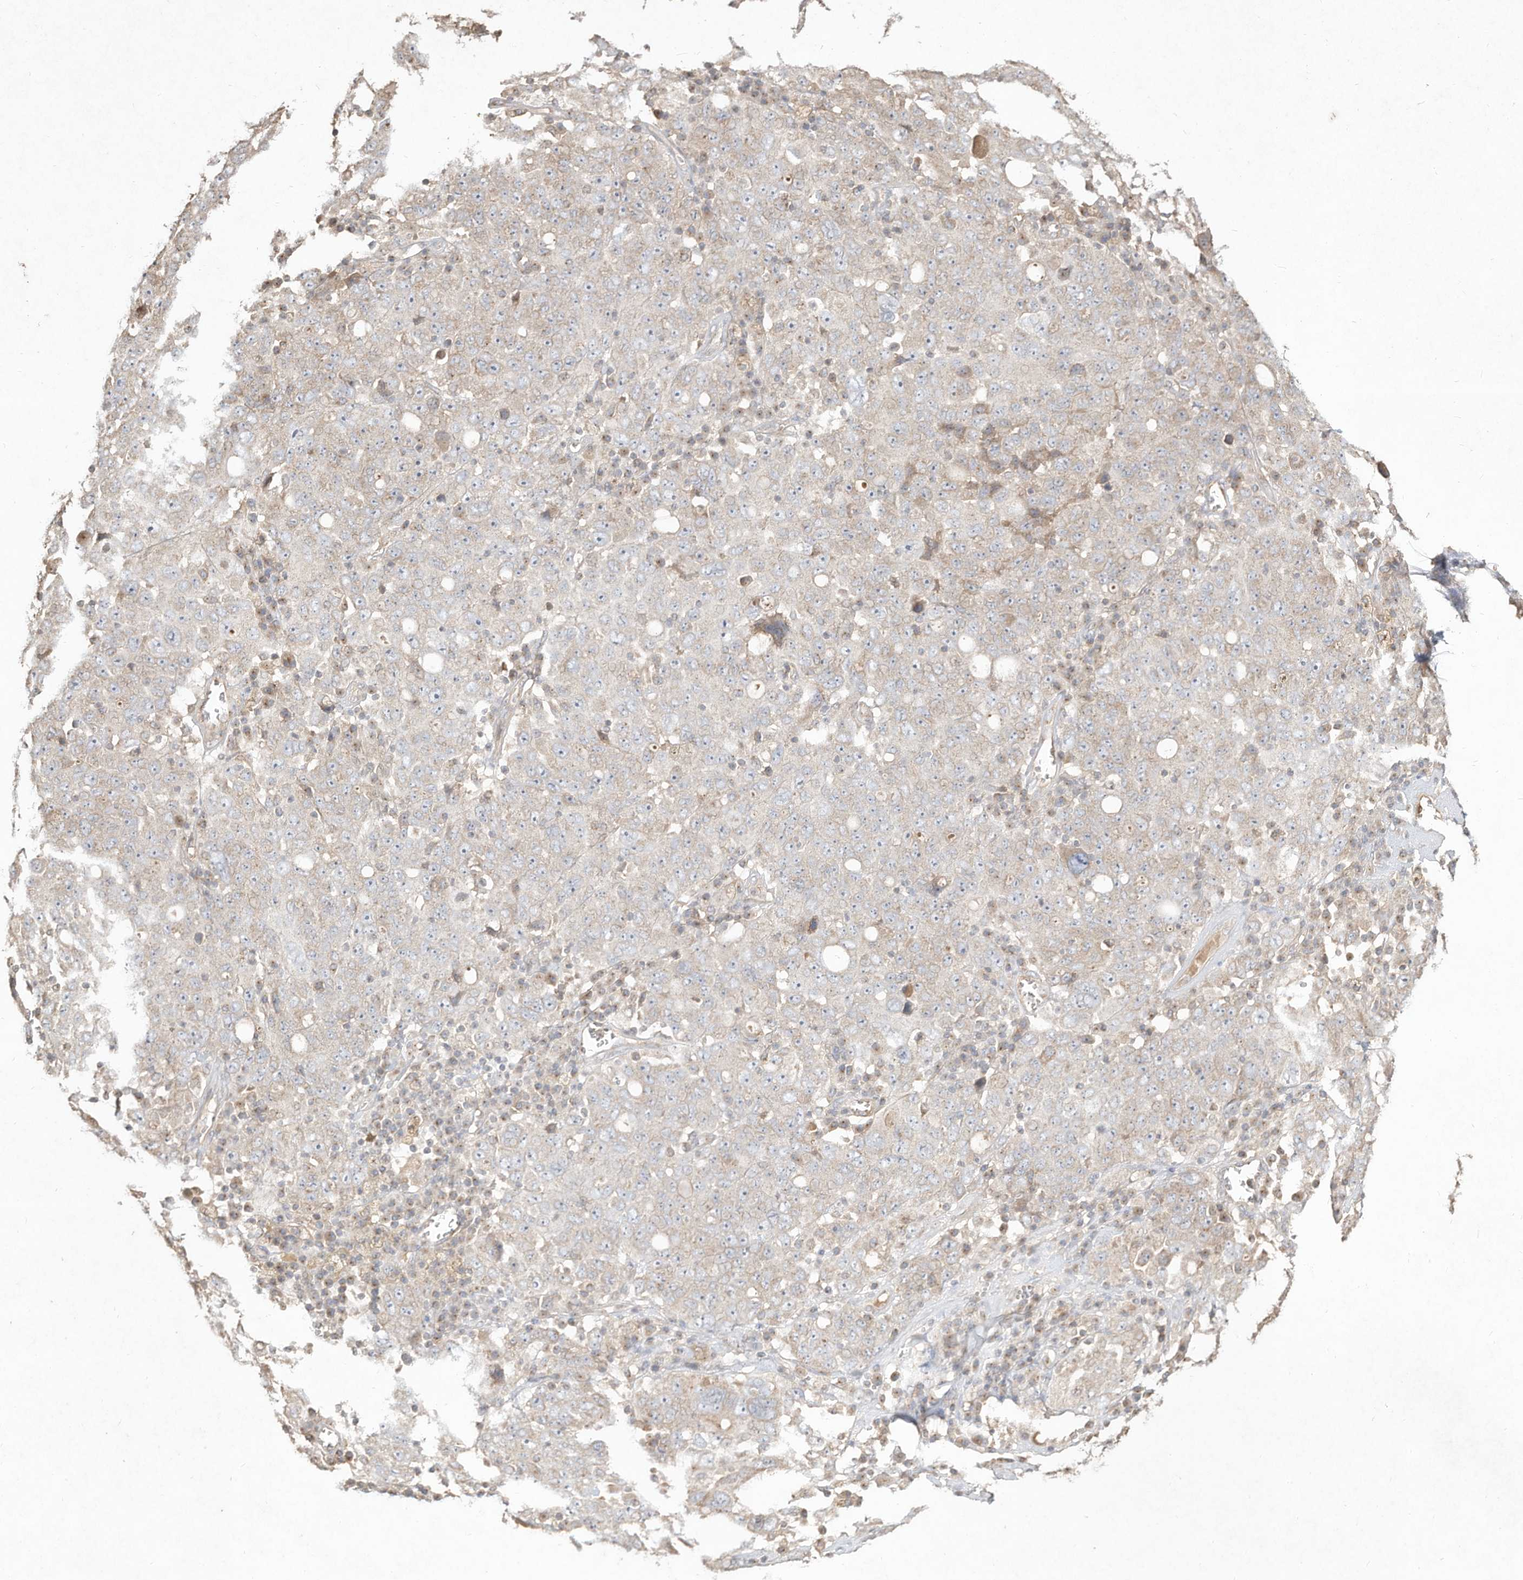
{"staining": {"intensity": "negative", "quantity": "none", "location": "none"}, "tissue": "ovarian cancer", "cell_type": "Tumor cells", "image_type": "cancer", "snomed": [{"axis": "morphology", "description": "Carcinoma, endometroid"}, {"axis": "topography", "description": "Ovary"}], "caption": "DAB (3,3'-diaminobenzidine) immunohistochemical staining of ovarian endometroid carcinoma demonstrates no significant staining in tumor cells.", "gene": "DYNC1I2", "patient": {"sex": "female", "age": 62}}